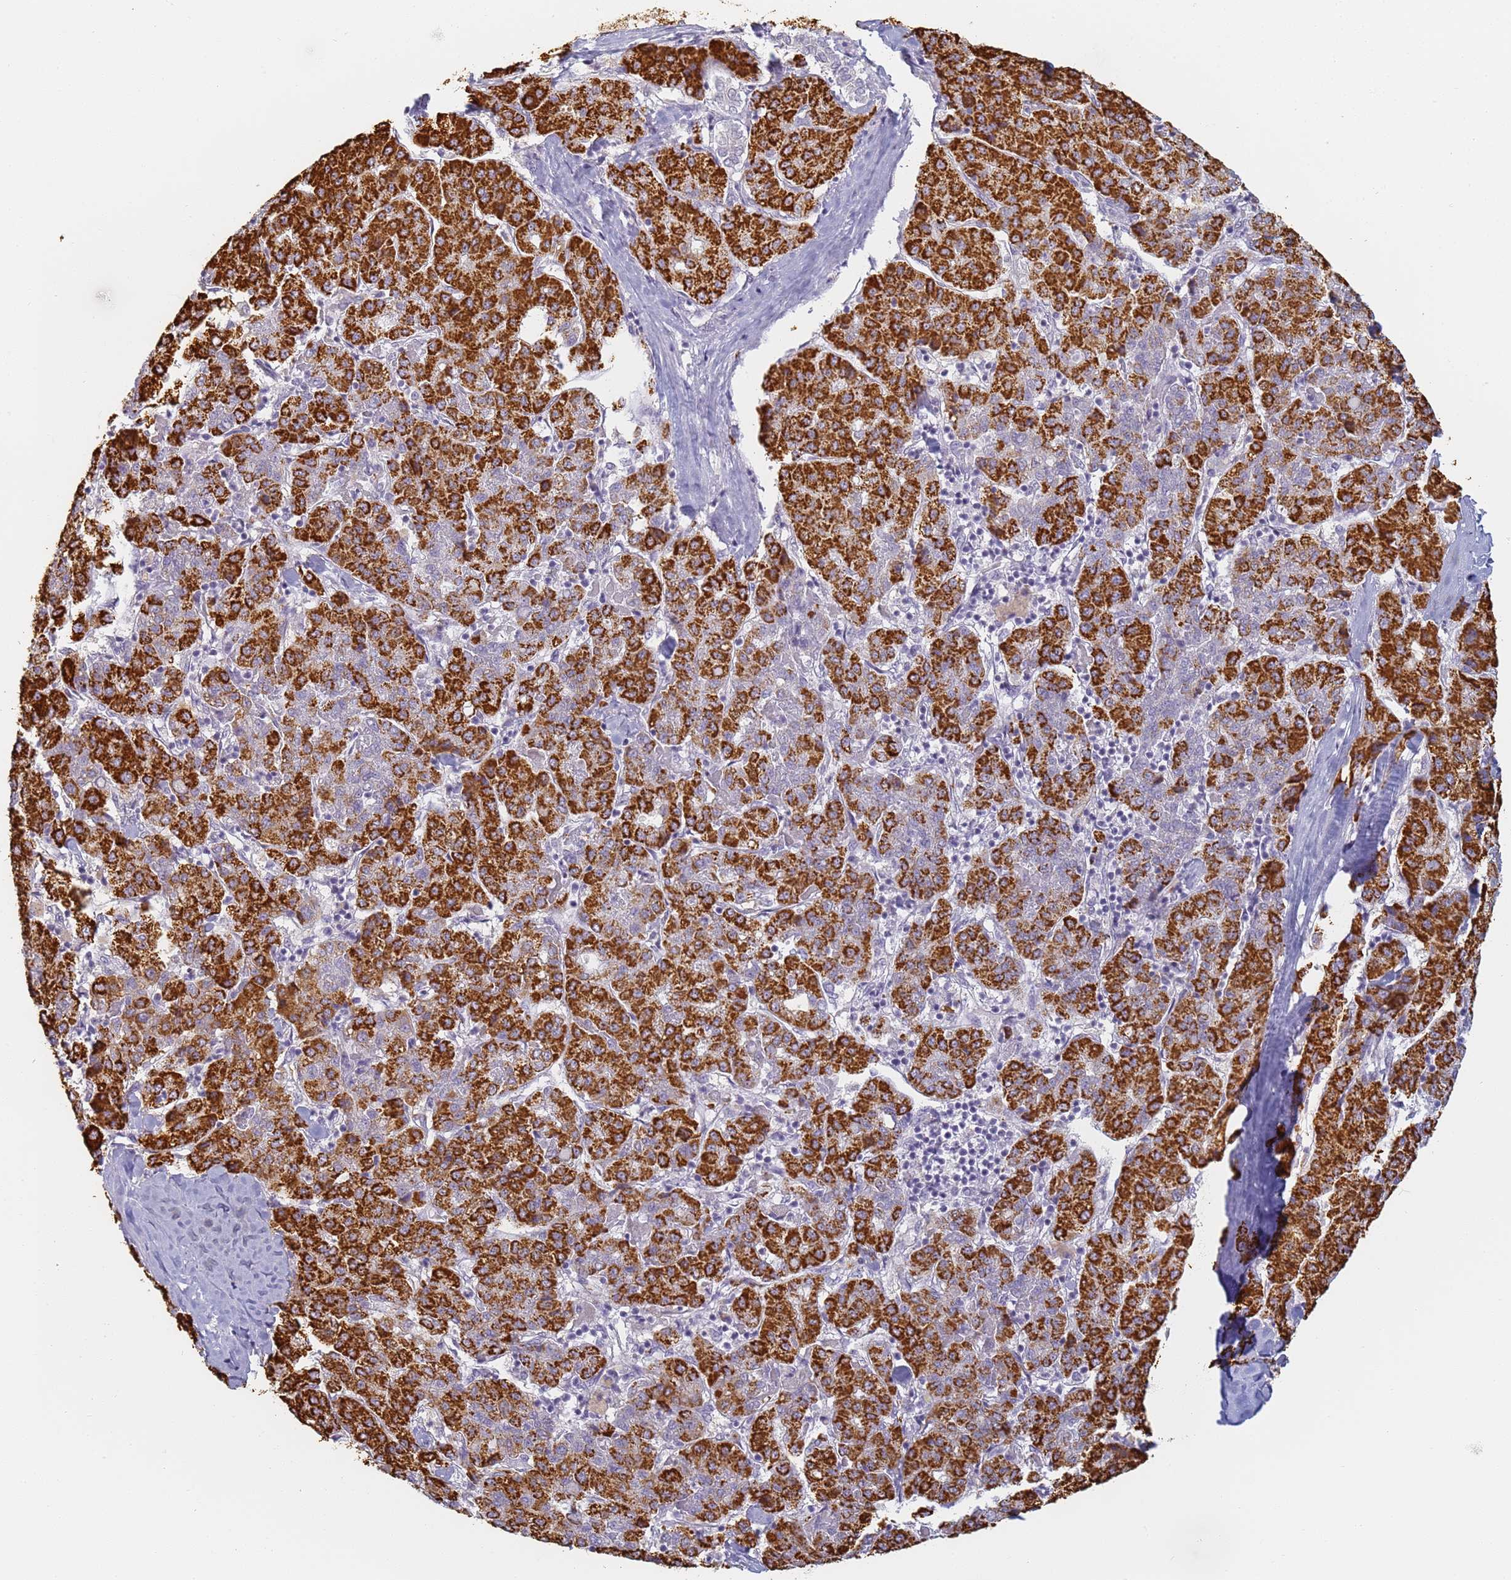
{"staining": {"intensity": "strong", "quantity": ">75%", "location": "cytoplasmic/membranous"}, "tissue": "liver cancer", "cell_type": "Tumor cells", "image_type": "cancer", "snomed": [{"axis": "morphology", "description": "Carcinoma, Hepatocellular, NOS"}, {"axis": "topography", "description": "Liver"}], "caption": "Immunohistochemistry of liver cancer reveals high levels of strong cytoplasmic/membranous positivity in about >75% of tumor cells.", "gene": "SLC38A9", "patient": {"sex": "male", "age": 65}}